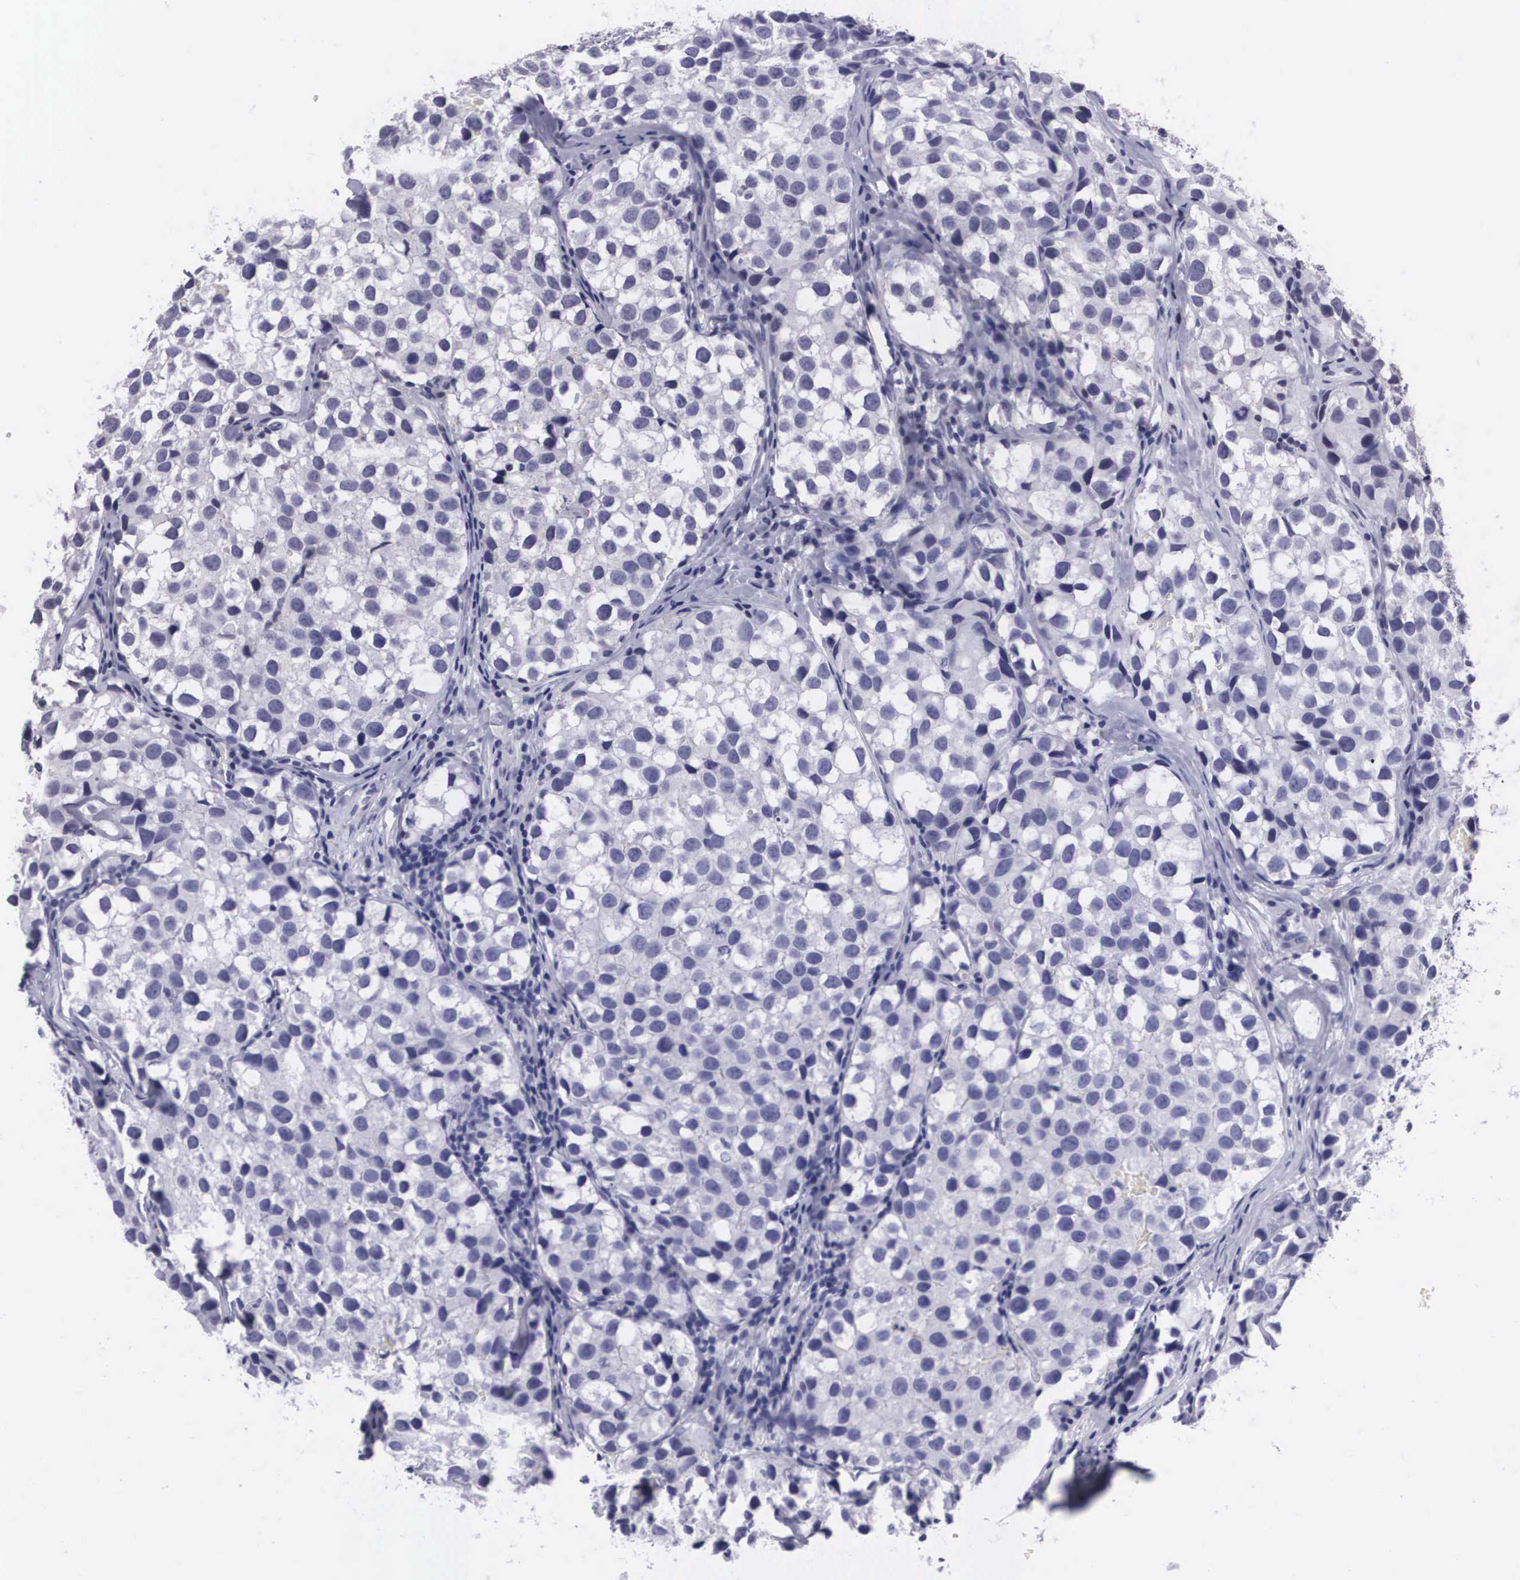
{"staining": {"intensity": "negative", "quantity": "none", "location": "none"}, "tissue": "testis cancer", "cell_type": "Tumor cells", "image_type": "cancer", "snomed": [{"axis": "morphology", "description": "Seminoma, NOS"}, {"axis": "topography", "description": "Testis"}], "caption": "An image of human testis cancer (seminoma) is negative for staining in tumor cells.", "gene": "C22orf31", "patient": {"sex": "male", "age": 39}}